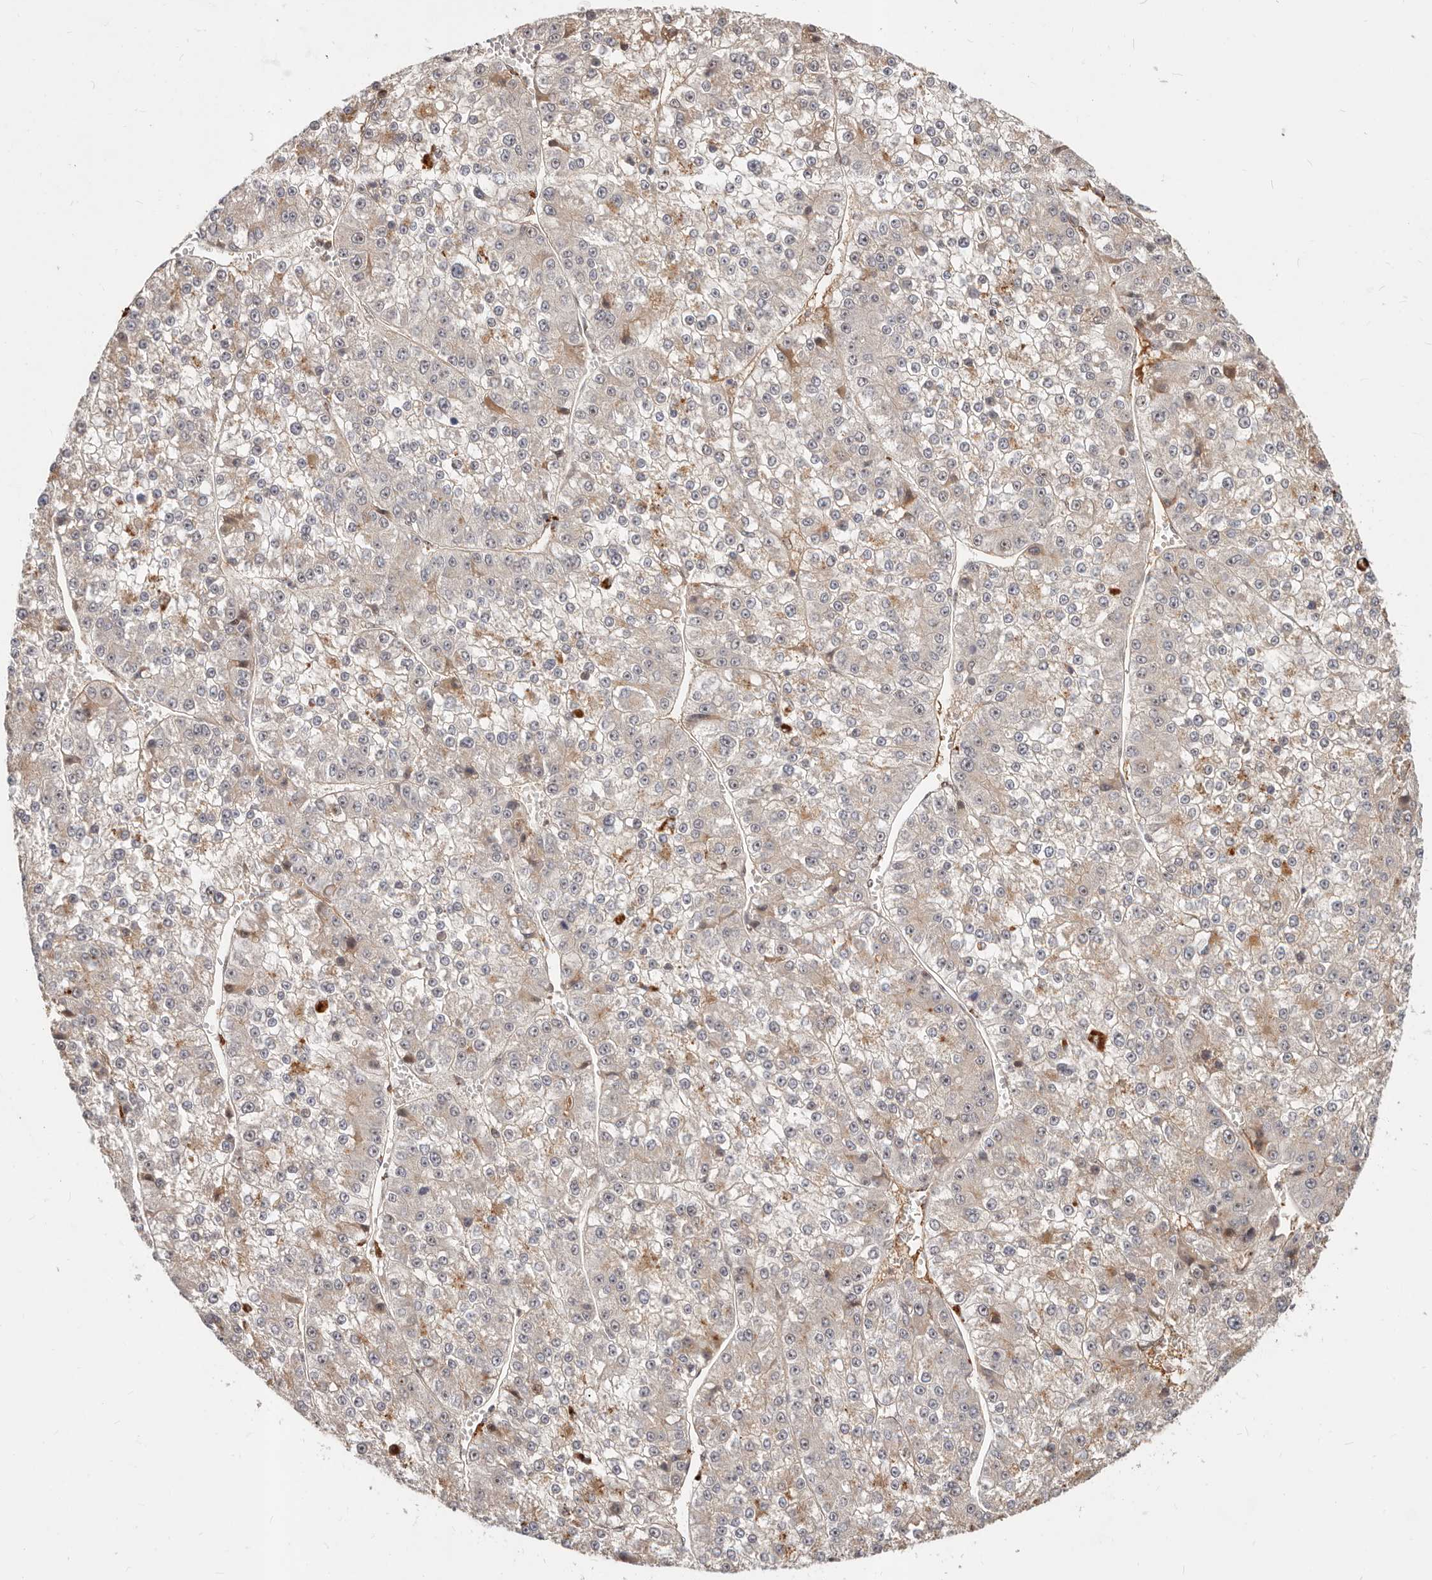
{"staining": {"intensity": "weak", "quantity": "25%-75%", "location": "cytoplasmic/membranous"}, "tissue": "liver cancer", "cell_type": "Tumor cells", "image_type": "cancer", "snomed": [{"axis": "morphology", "description": "Carcinoma, Hepatocellular, NOS"}, {"axis": "topography", "description": "Liver"}], "caption": "High-magnification brightfield microscopy of liver cancer (hepatocellular carcinoma) stained with DAB (brown) and counterstained with hematoxylin (blue). tumor cells exhibit weak cytoplasmic/membranous expression is present in approximately25%-75% of cells. (DAB (3,3'-diaminobenzidine) IHC with brightfield microscopy, high magnification).", "gene": "ZRANB1", "patient": {"sex": "female", "age": 73}}